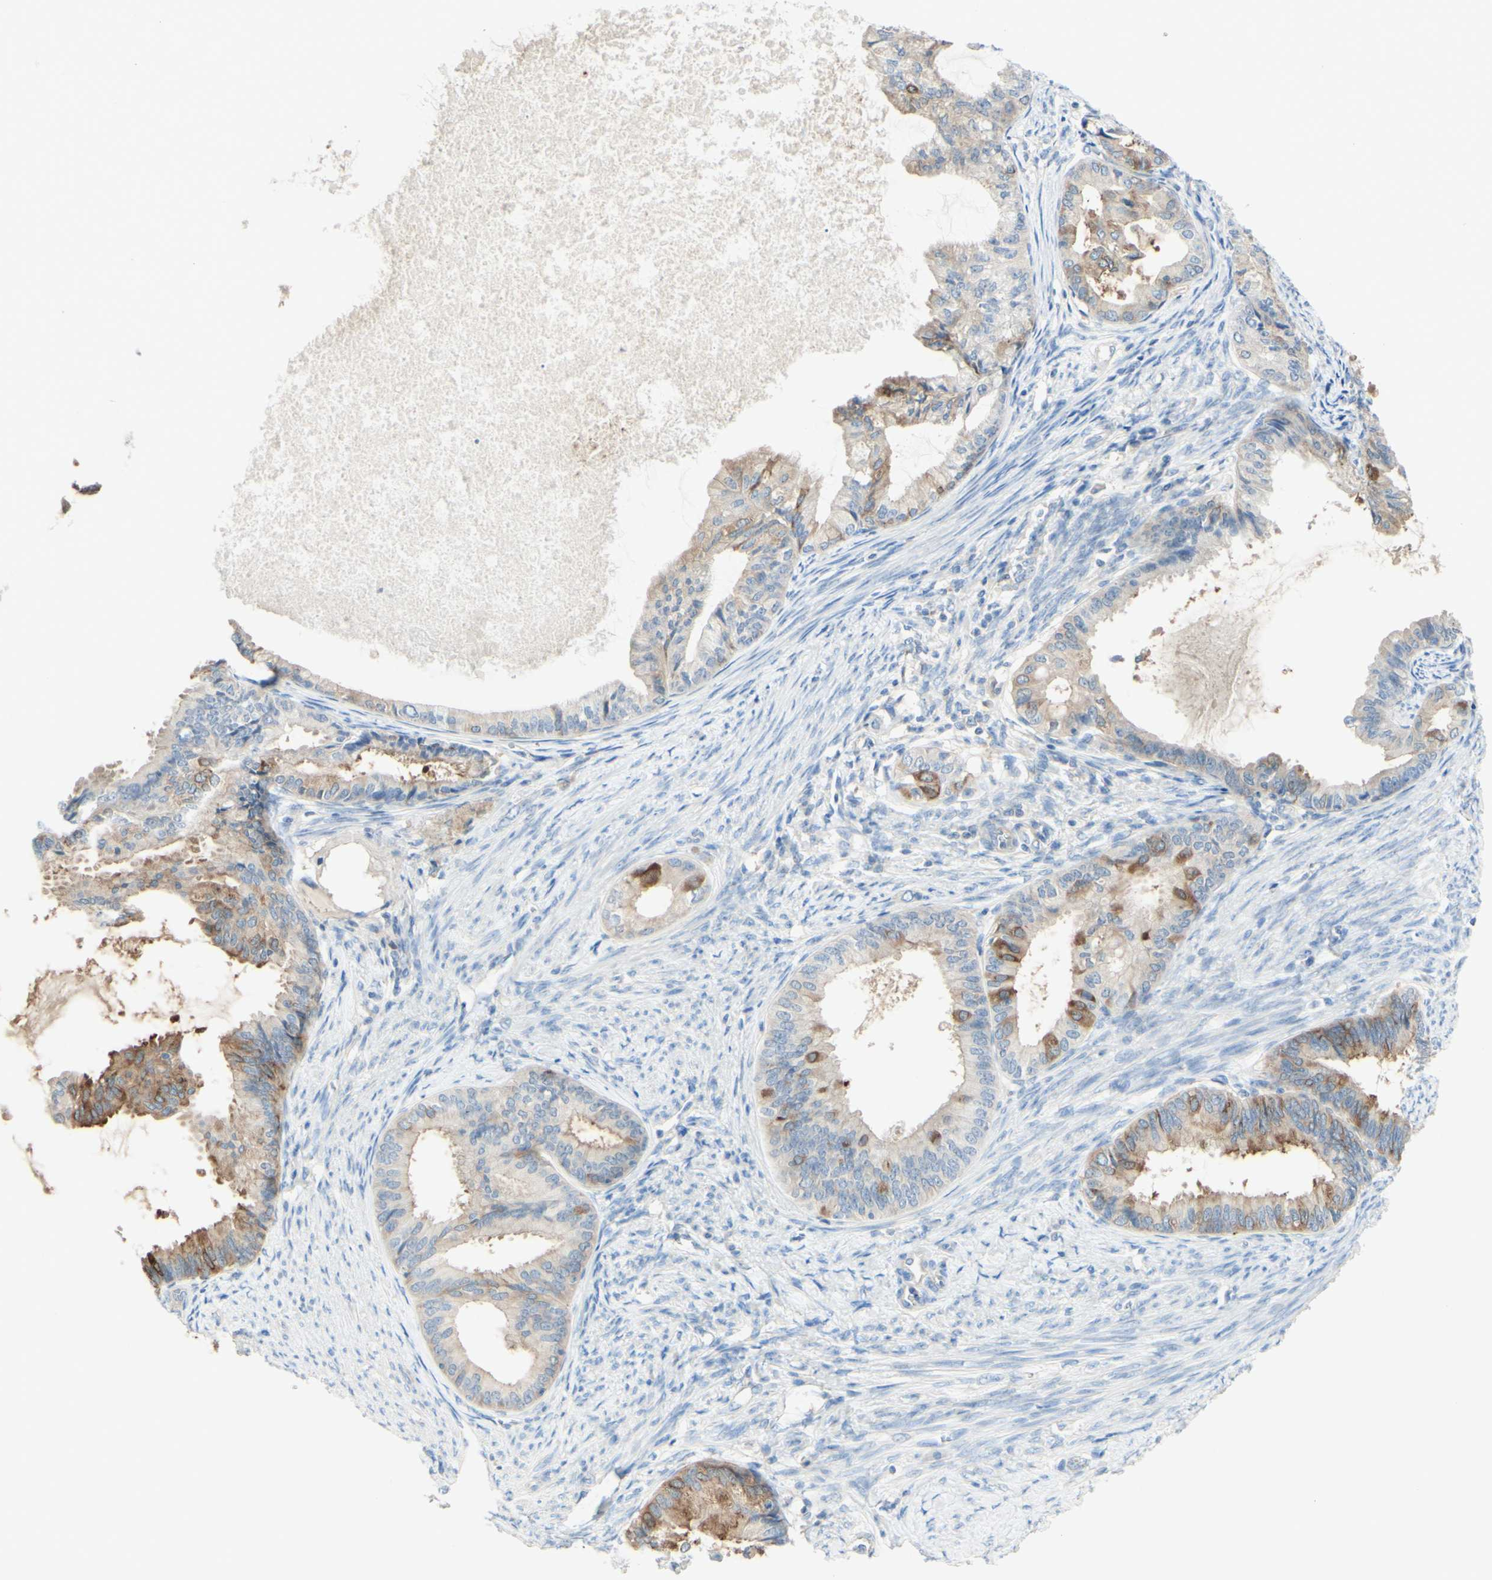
{"staining": {"intensity": "moderate", "quantity": "25%-75%", "location": "cytoplasmic/membranous"}, "tissue": "endometrial cancer", "cell_type": "Tumor cells", "image_type": "cancer", "snomed": [{"axis": "morphology", "description": "Adenocarcinoma, NOS"}, {"axis": "topography", "description": "Endometrium"}], "caption": "DAB immunohistochemical staining of adenocarcinoma (endometrial) shows moderate cytoplasmic/membranous protein expression in about 25%-75% of tumor cells.", "gene": "MTM1", "patient": {"sex": "female", "age": 86}}